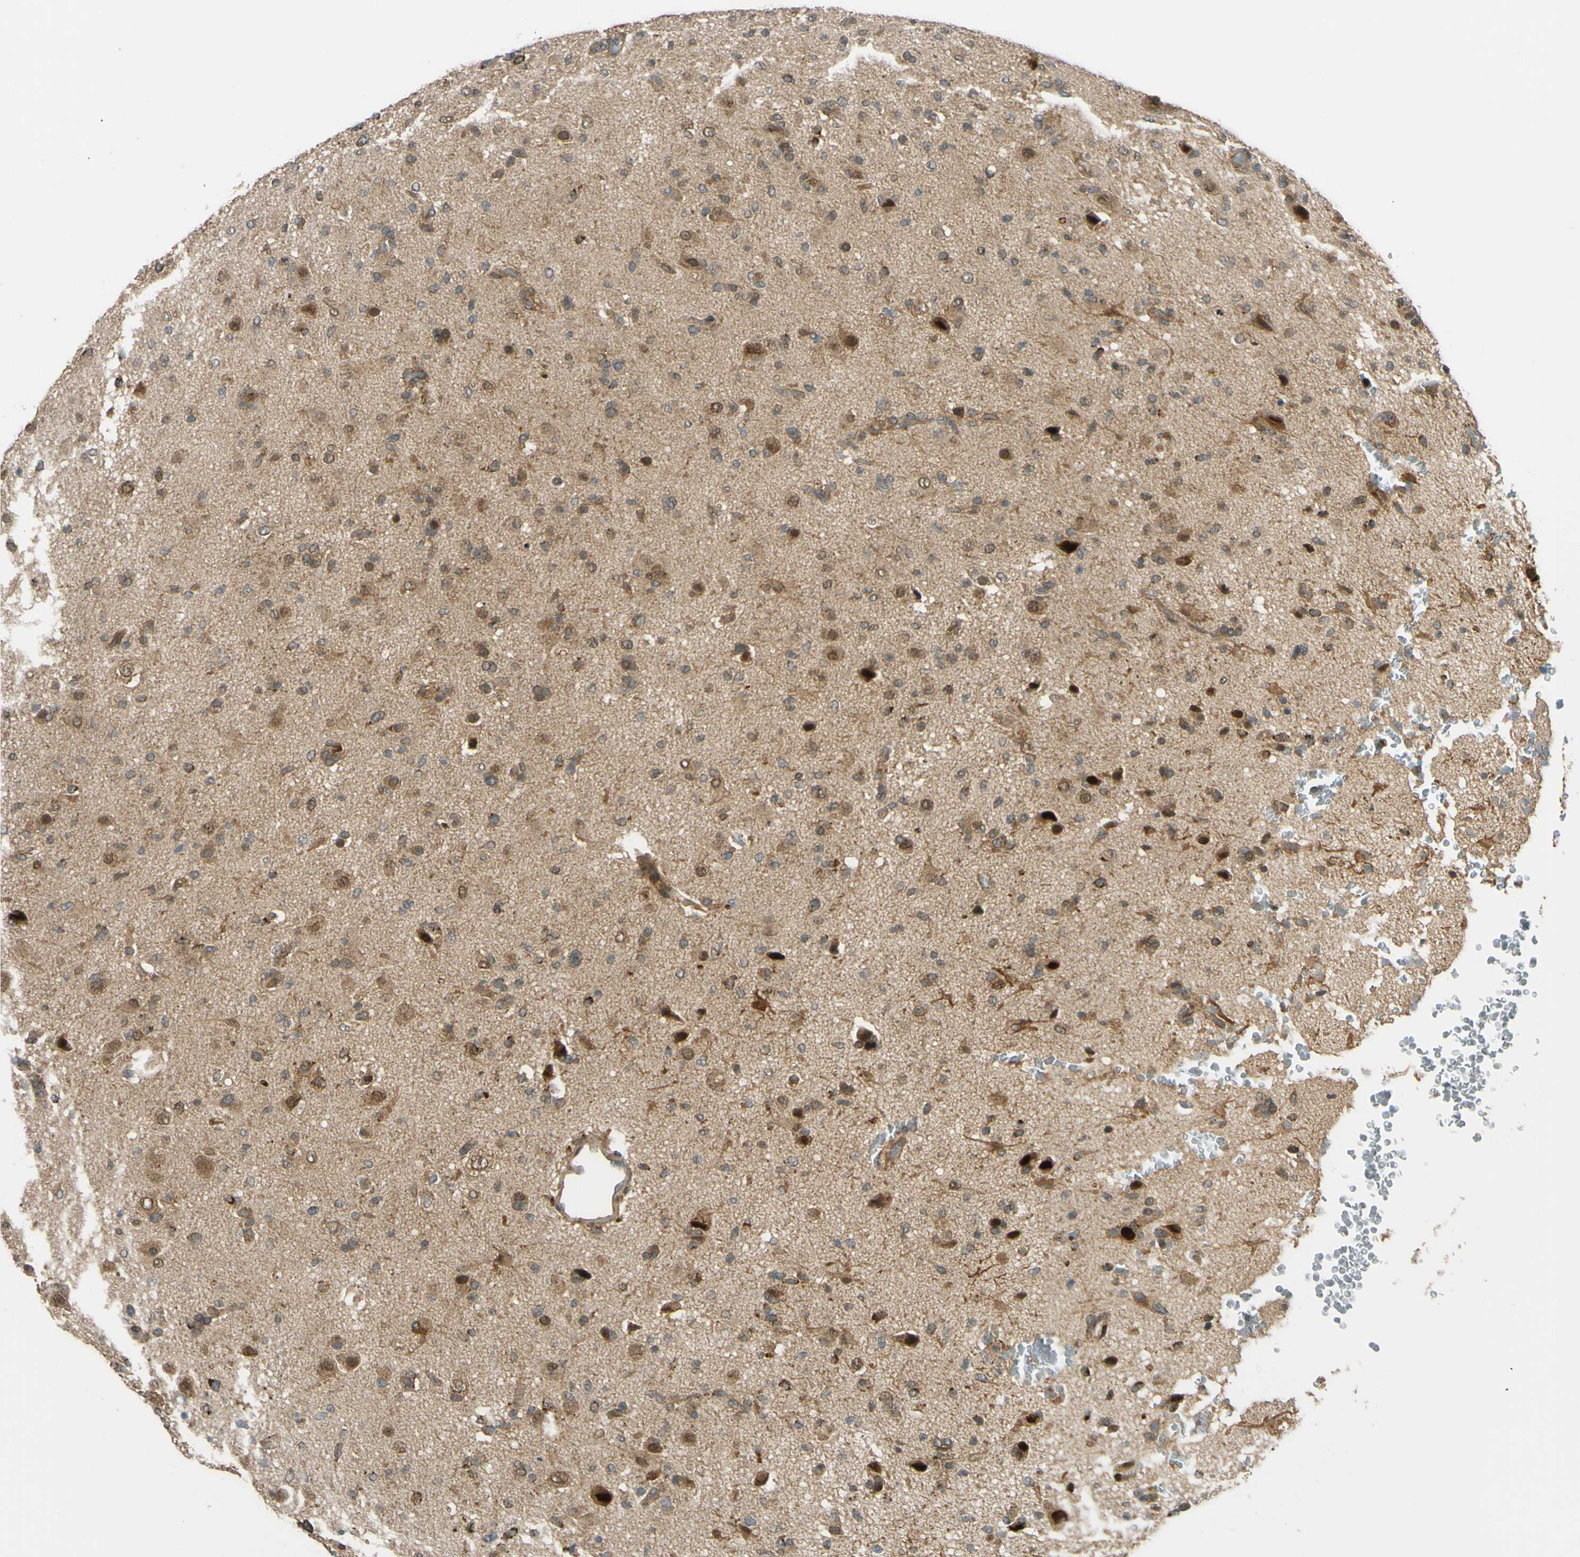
{"staining": {"intensity": "strong", "quantity": "<25%", "location": "cytoplasmic/membranous,nuclear"}, "tissue": "glioma", "cell_type": "Tumor cells", "image_type": "cancer", "snomed": [{"axis": "morphology", "description": "Glioma, malignant, High grade"}, {"axis": "topography", "description": "Brain"}], "caption": "A brown stain shows strong cytoplasmic/membranous and nuclear positivity of a protein in high-grade glioma (malignant) tumor cells.", "gene": "ABCC8", "patient": {"sex": "male", "age": 71}}